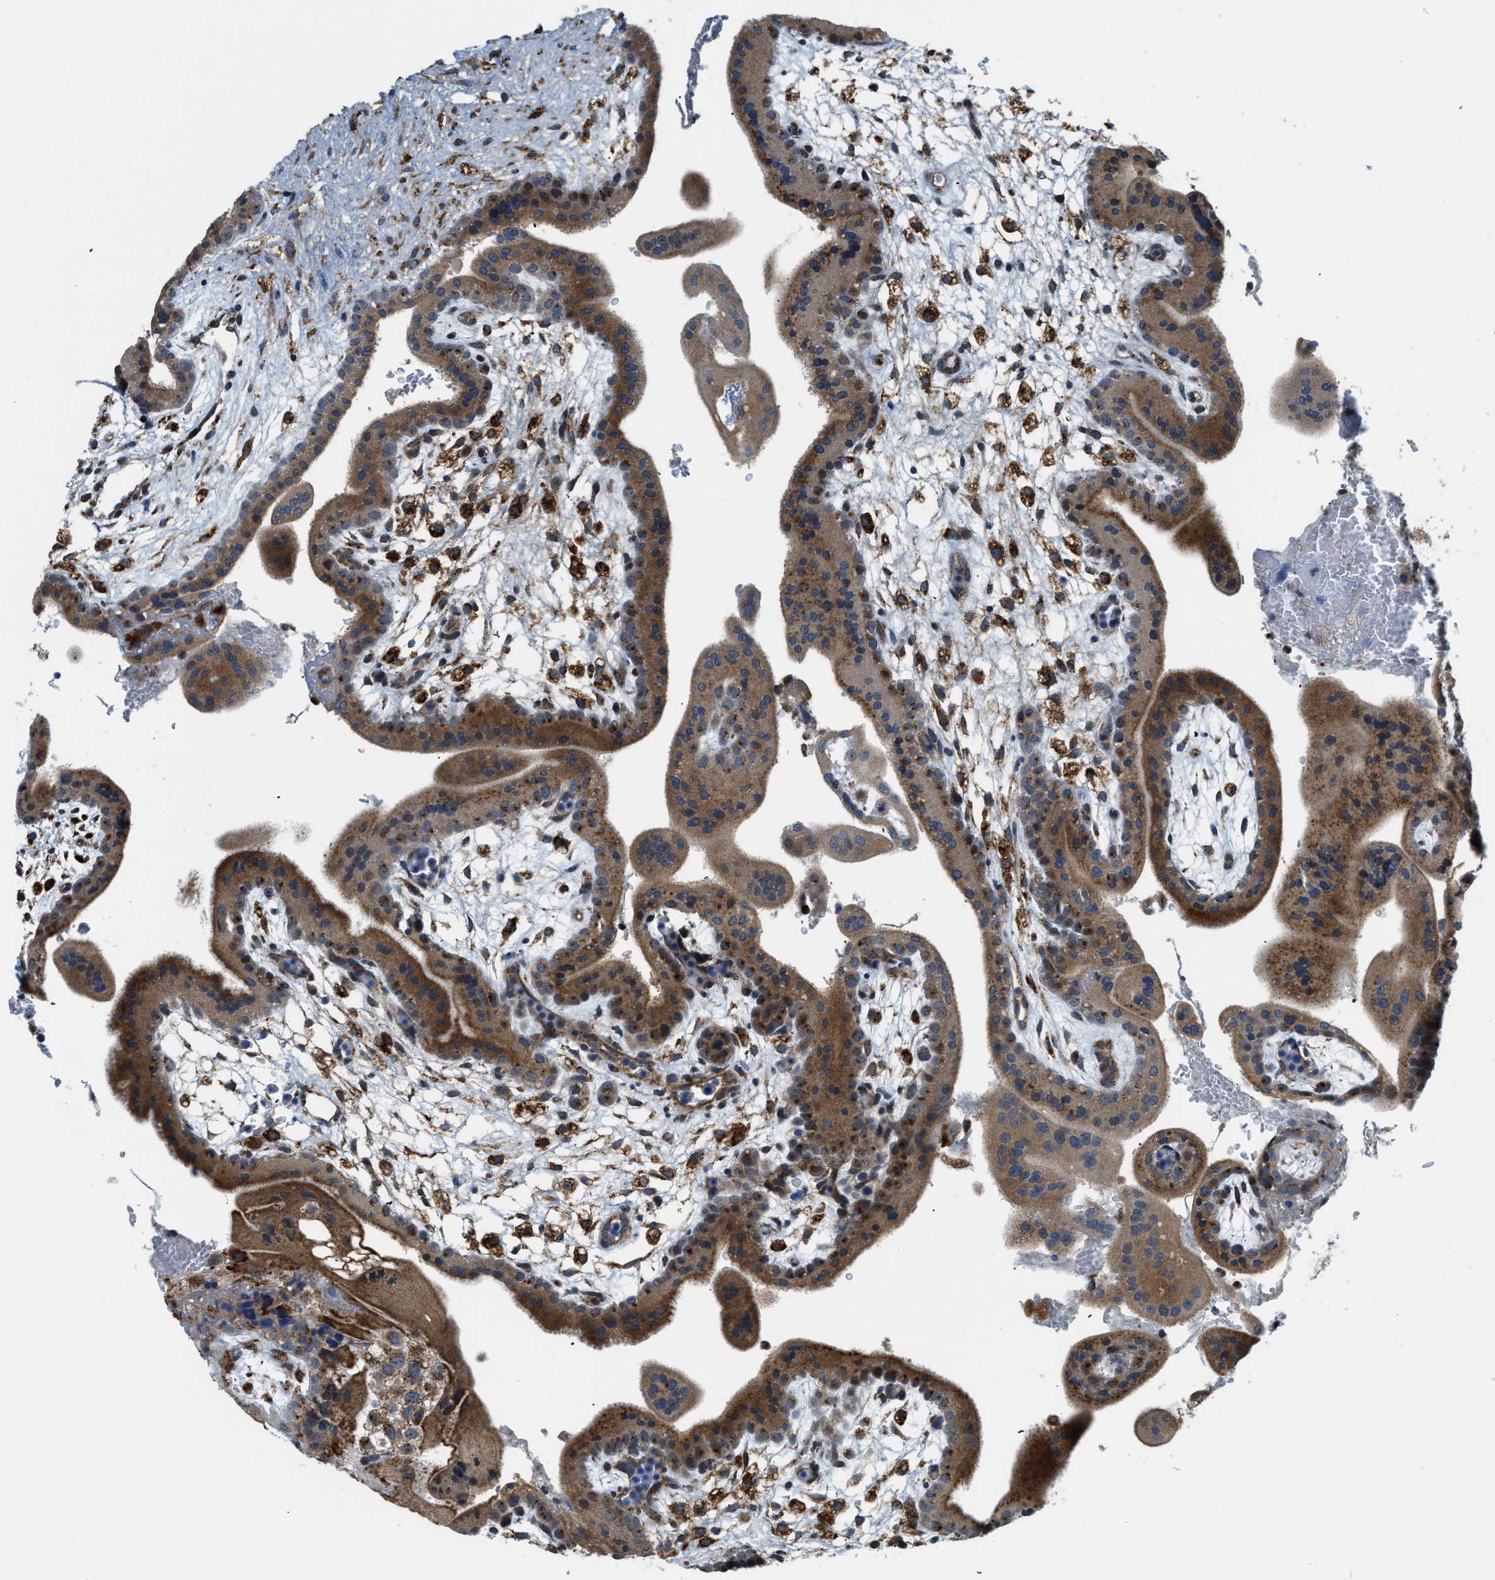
{"staining": {"intensity": "moderate", "quantity": ">75%", "location": "cytoplasmic/membranous"}, "tissue": "placenta", "cell_type": "Decidual cells", "image_type": "normal", "snomed": [{"axis": "morphology", "description": "Normal tissue, NOS"}, {"axis": "topography", "description": "Placenta"}], "caption": "Protein staining displays moderate cytoplasmic/membranous staining in about >75% of decidual cells in unremarkable placenta.", "gene": "STARD3NL", "patient": {"sex": "female", "age": 35}}